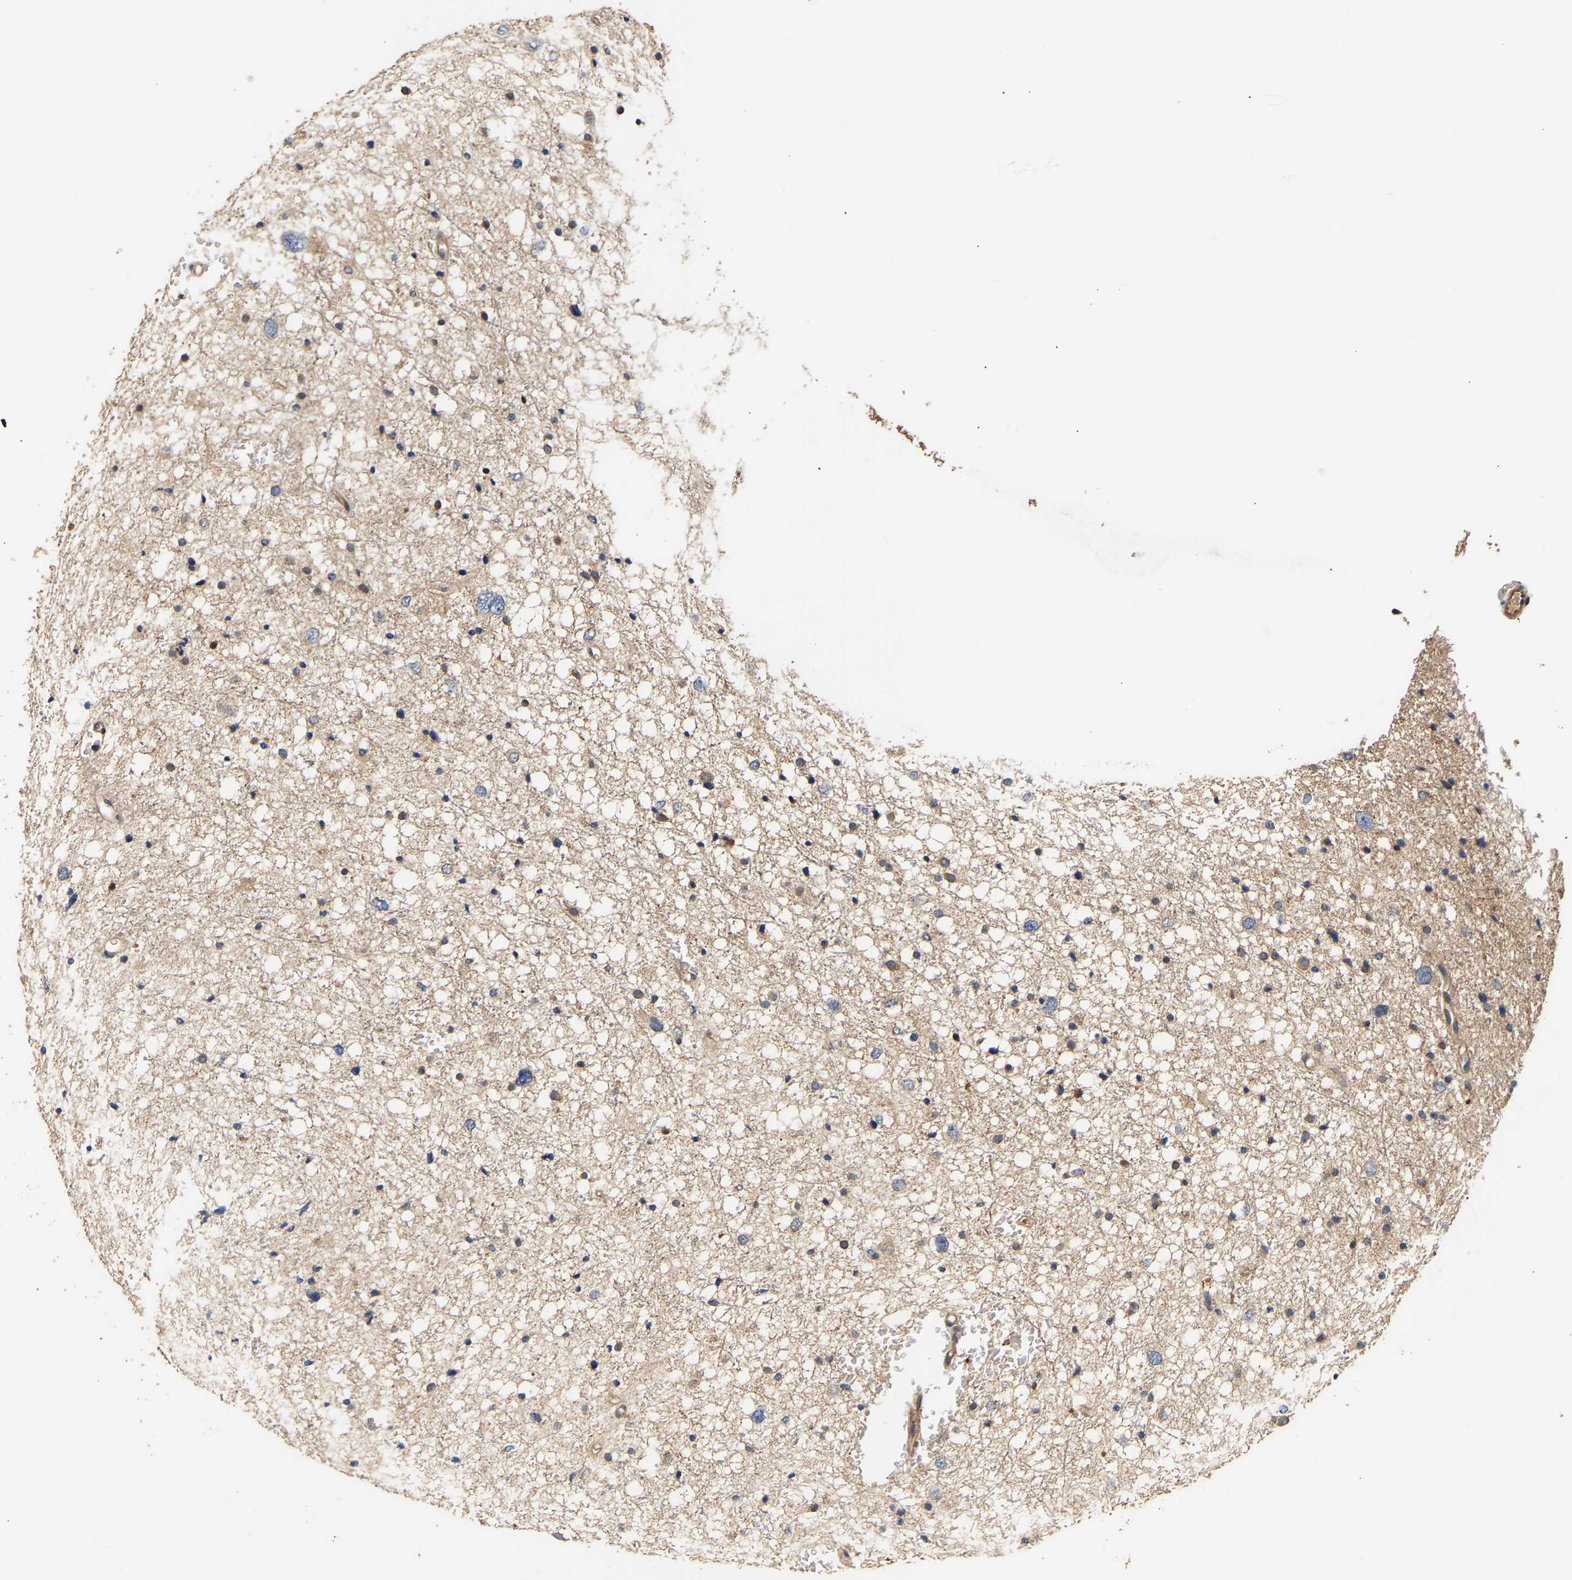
{"staining": {"intensity": "weak", "quantity": "25%-75%", "location": "cytoplasmic/membranous"}, "tissue": "glioma", "cell_type": "Tumor cells", "image_type": "cancer", "snomed": [{"axis": "morphology", "description": "Glioma, malignant, Low grade"}, {"axis": "topography", "description": "Brain"}], "caption": "IHC histopathology image of neoplastic tissue: human malignant glioma (low-grade) stained using immunohistochemistry shows low levels of weak protein expression localized specifically in the cytoplasmic/membranous of tumor cells, appearing as a cytoplasmic/membranous brown color.", "gene": "LRBA", "patient": {"sex": "female", "age": 37}}